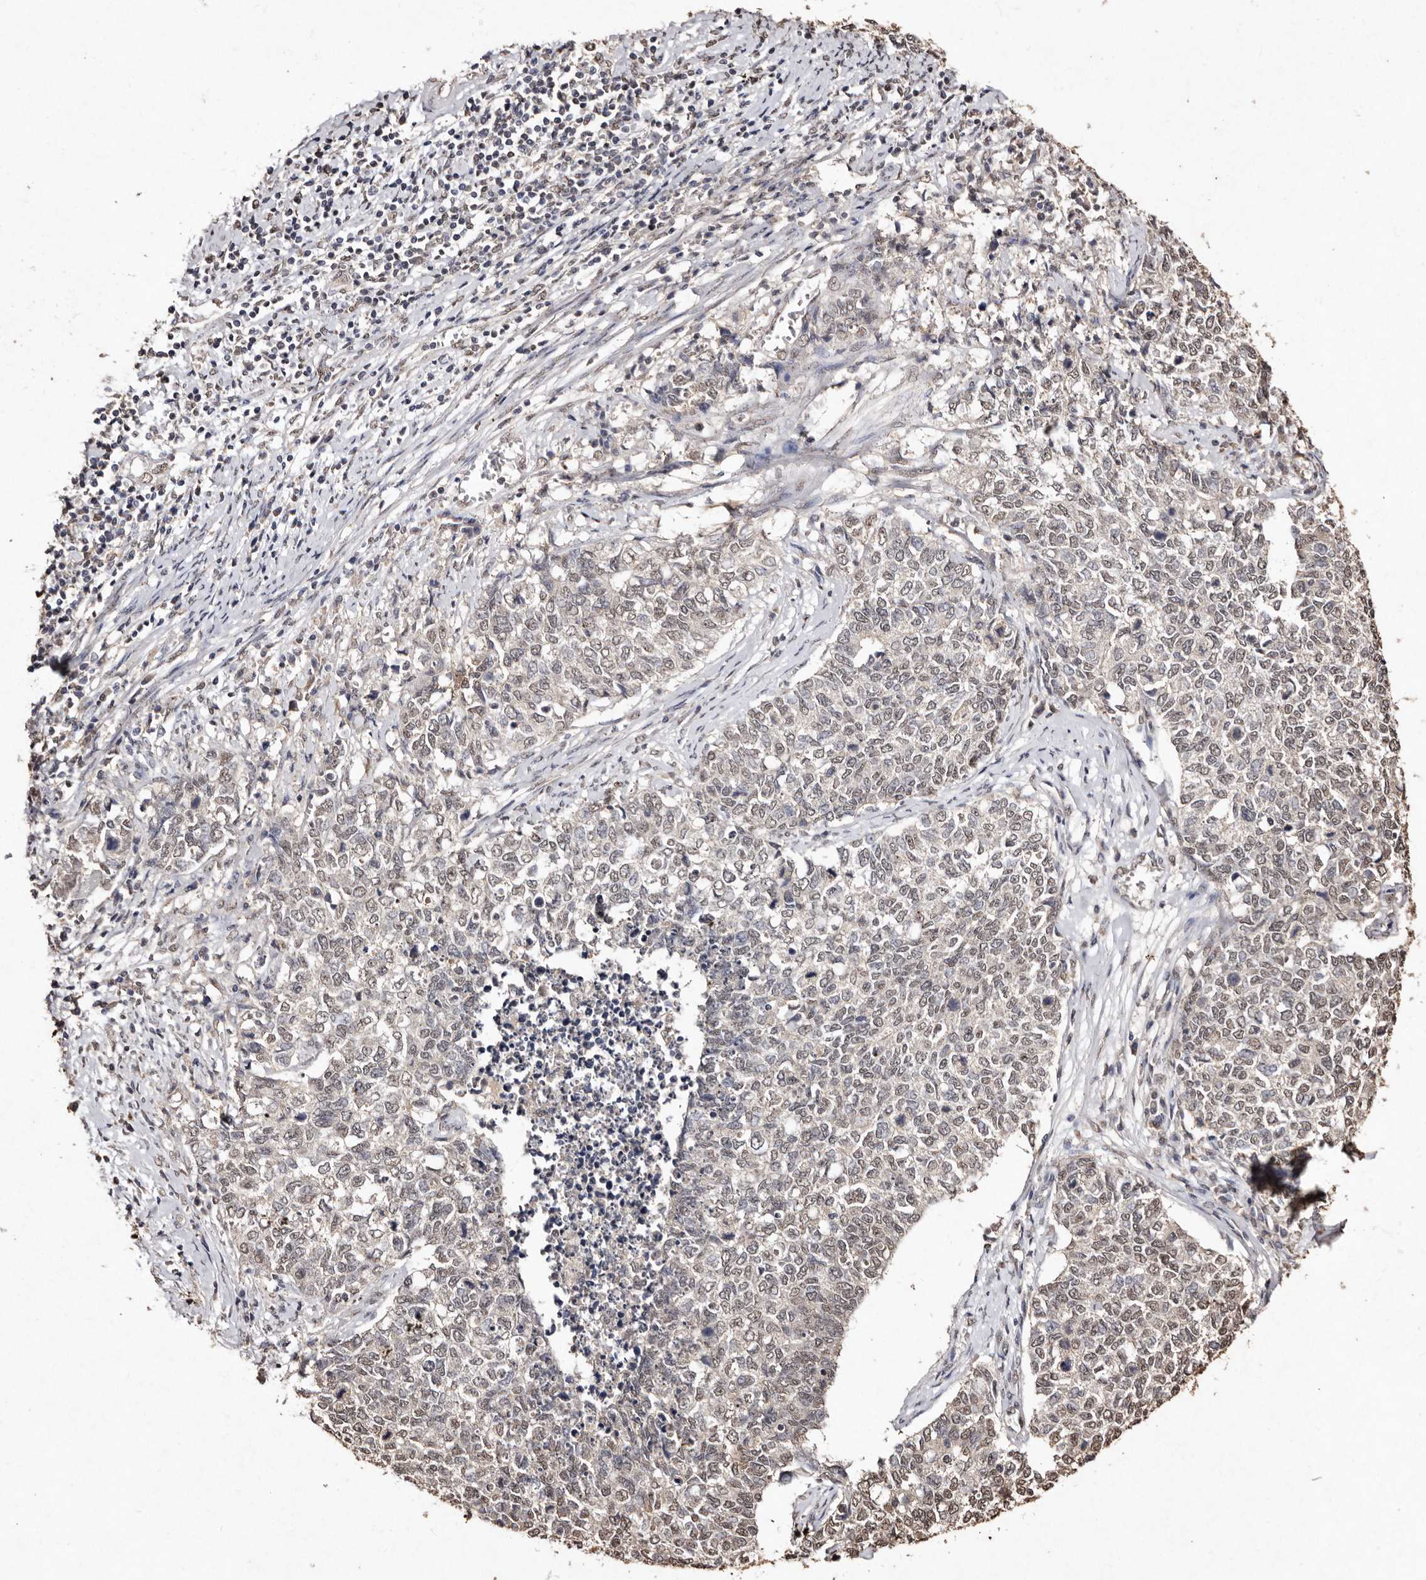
{"staining": {"intensity": "weak", "quantity": ">75%", "location": "nuclear"}, "tissue": "cervical cancer", "cell_type": "Tumor cells", "image_type": "cancer", "snomed": [{"axis": "morphology", "description": "Squamous cell carcinoma, NOS"}, {"axis": "topography", "description": "Cervix"}], "caption": "This is a micrograph of IHC staining of cervical squamous cell carcinoma, which shows weak expression in the nuclear of tumor cells.", "gene": "ERBB4", "patient": {"sex": "female", "age": 63}}